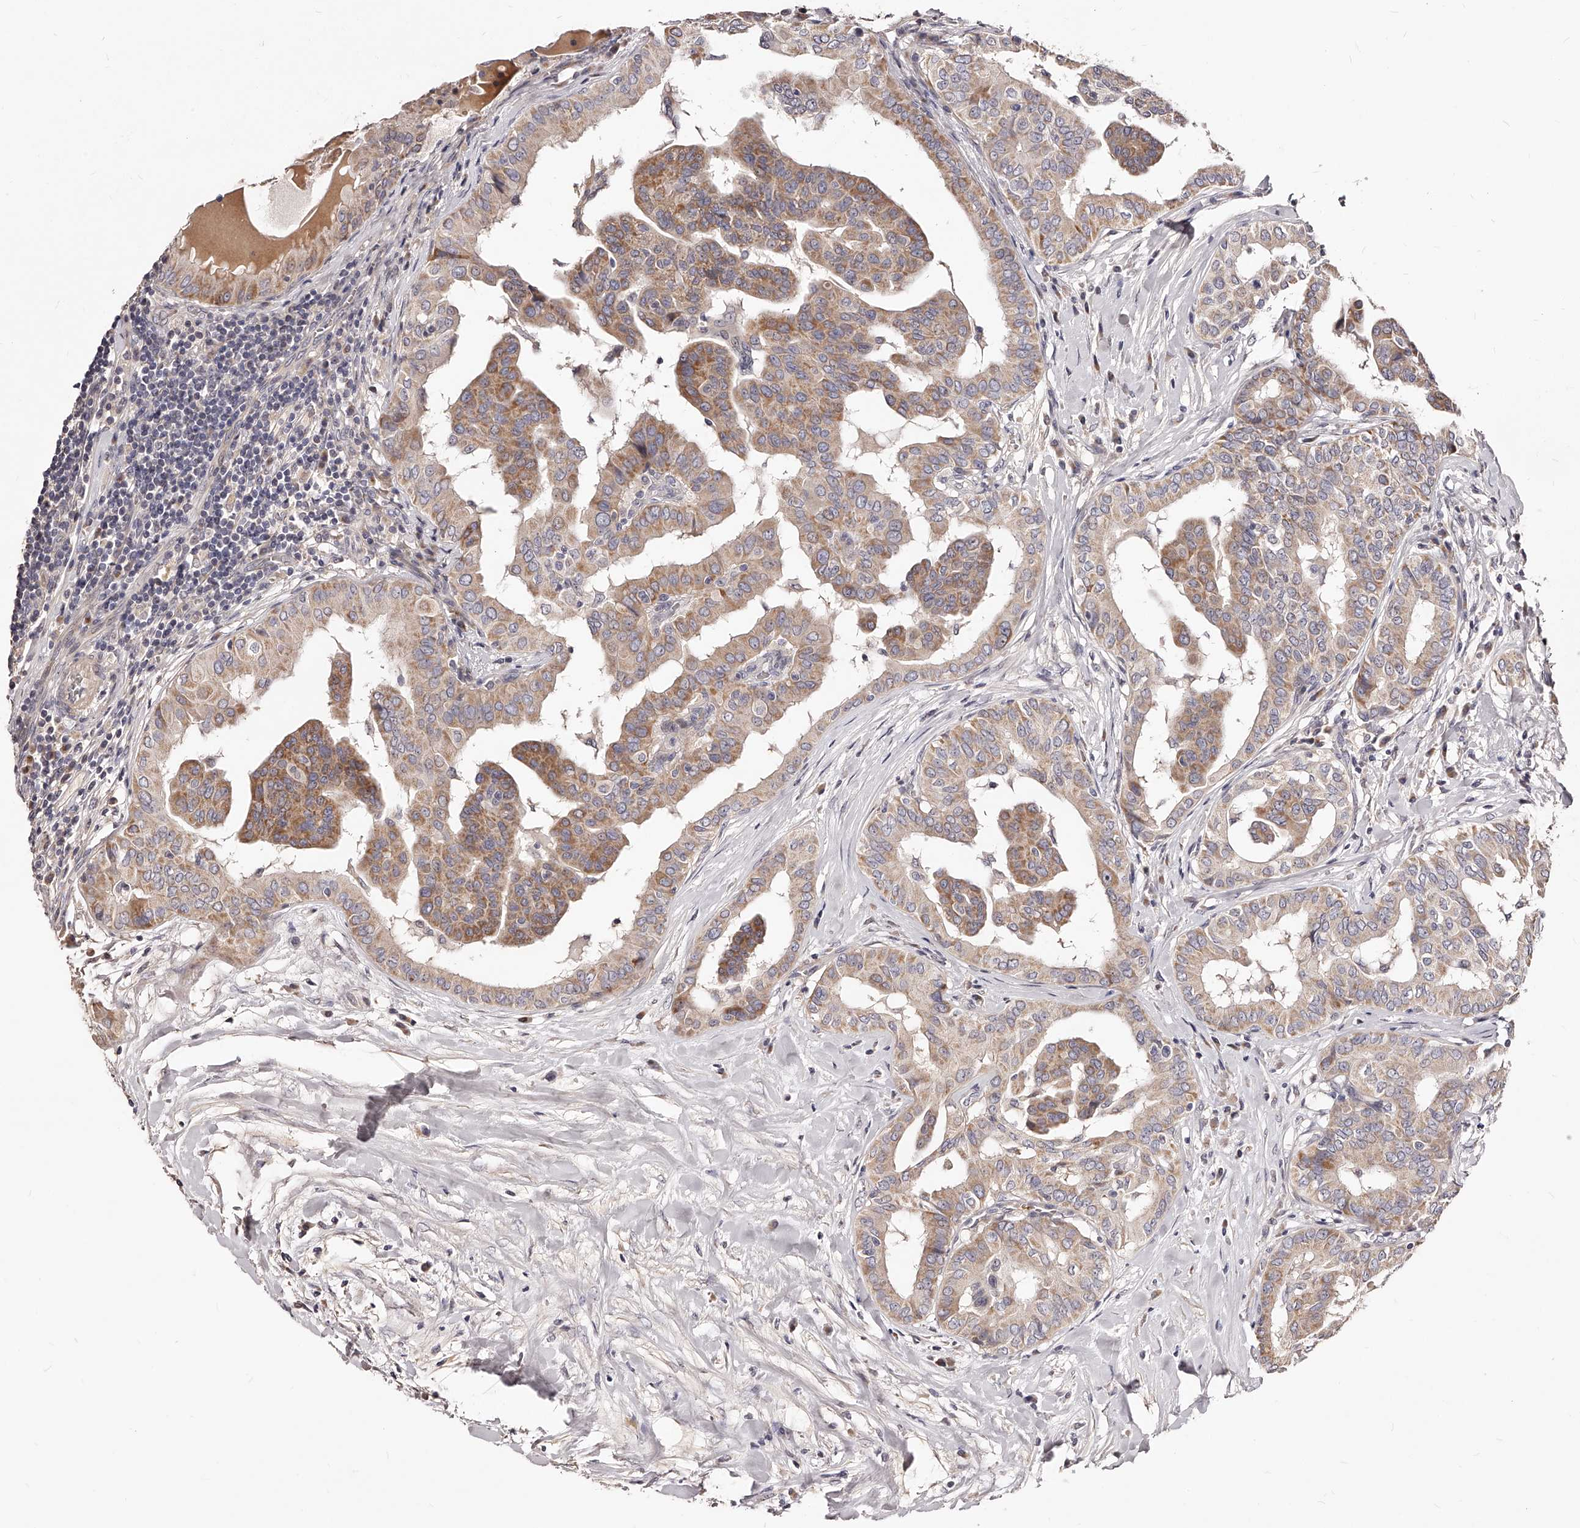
{"staining": {"intensity": "moderate", "quantity": ">75%", "location": "cytoplasmic/membranous"}, "tissue": "thyroid cancer", "cell_type": "Tumor cells", "image_type": "cancer", "snomed": [{"axis": "morphology", "description": "Papillary adenocarcinoma, NOS"}, {"axis": "topography", "description": "Thyroid gland"}], "caption": "This photomicrograph shows immunohistochemistry staining of thyroid papillary adenocarcinoma, with medium moderate cytoplasmic/membranous expression in approximately >75% of tumor cells.", "gene": "ZNF502", "patient": {"sex": "male", "age": 33}}